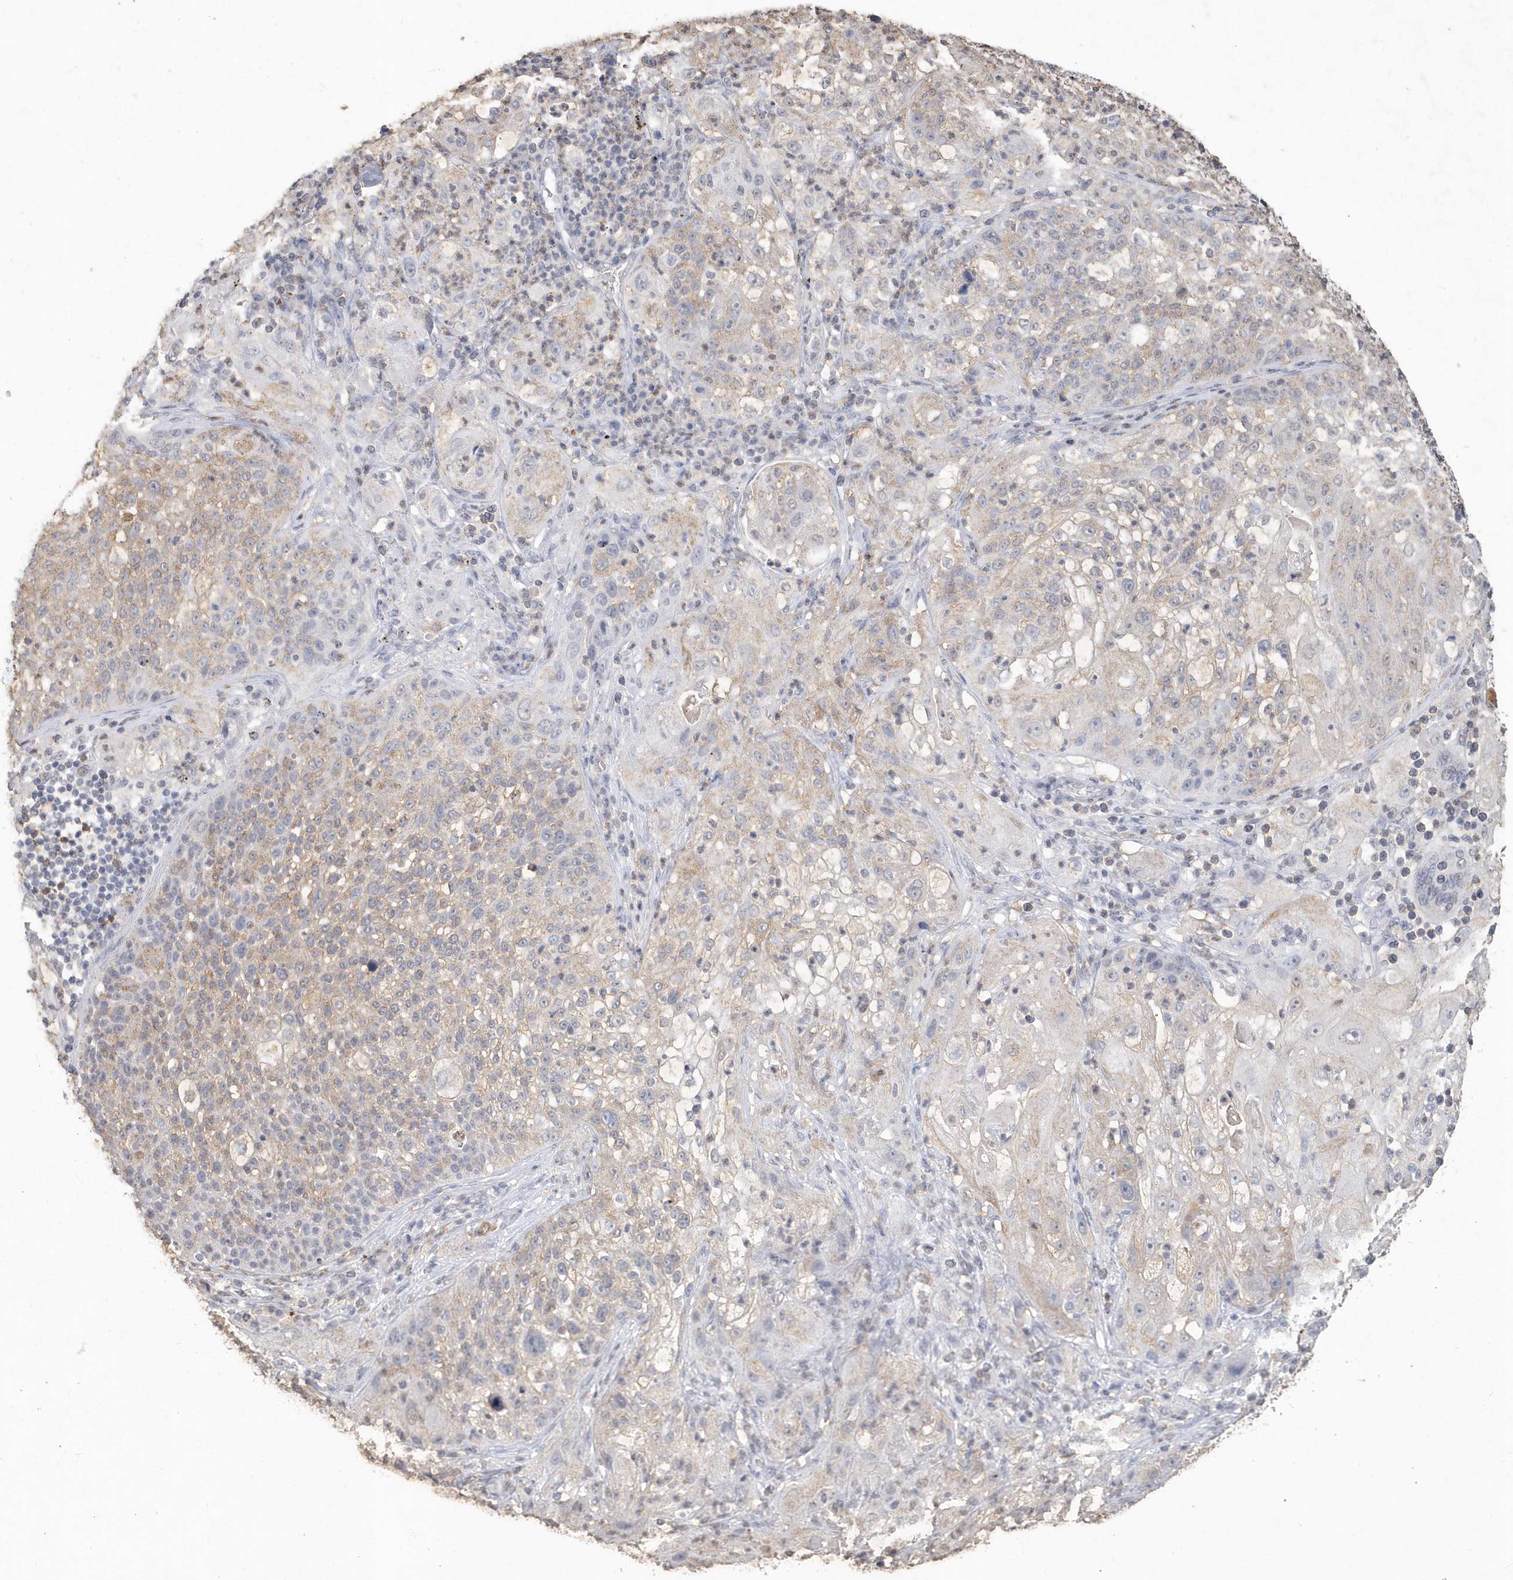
{"staining": {"intensity": "weak", "quantity": "25%-75%", "location": "cytoplasmic/membranous"}, "tissue": "lung cancer", "cell_type": "Tumor cells", "image_type": "cancer", "snomed": [{"axis": "morphology", "description": "Inflammation, NOS"}, {"axis": "morphology", "description": "Squamous cell carcinoma, NOS"}, {"axis": "topography", "description": "Lymph node"}, {"axis": "topography", "description": "Soft tissue"}, {"axis": "topography", "description": "Lung"}], "caption": "The image demonstrates a brown stain indicating the presence of a protein in the cytoplasmic/membranous of tumor cells in lung cancer (squamous cell carcinoma).", "gene": "PDCD1", "patient": {"sex": "male", "age": 66}}